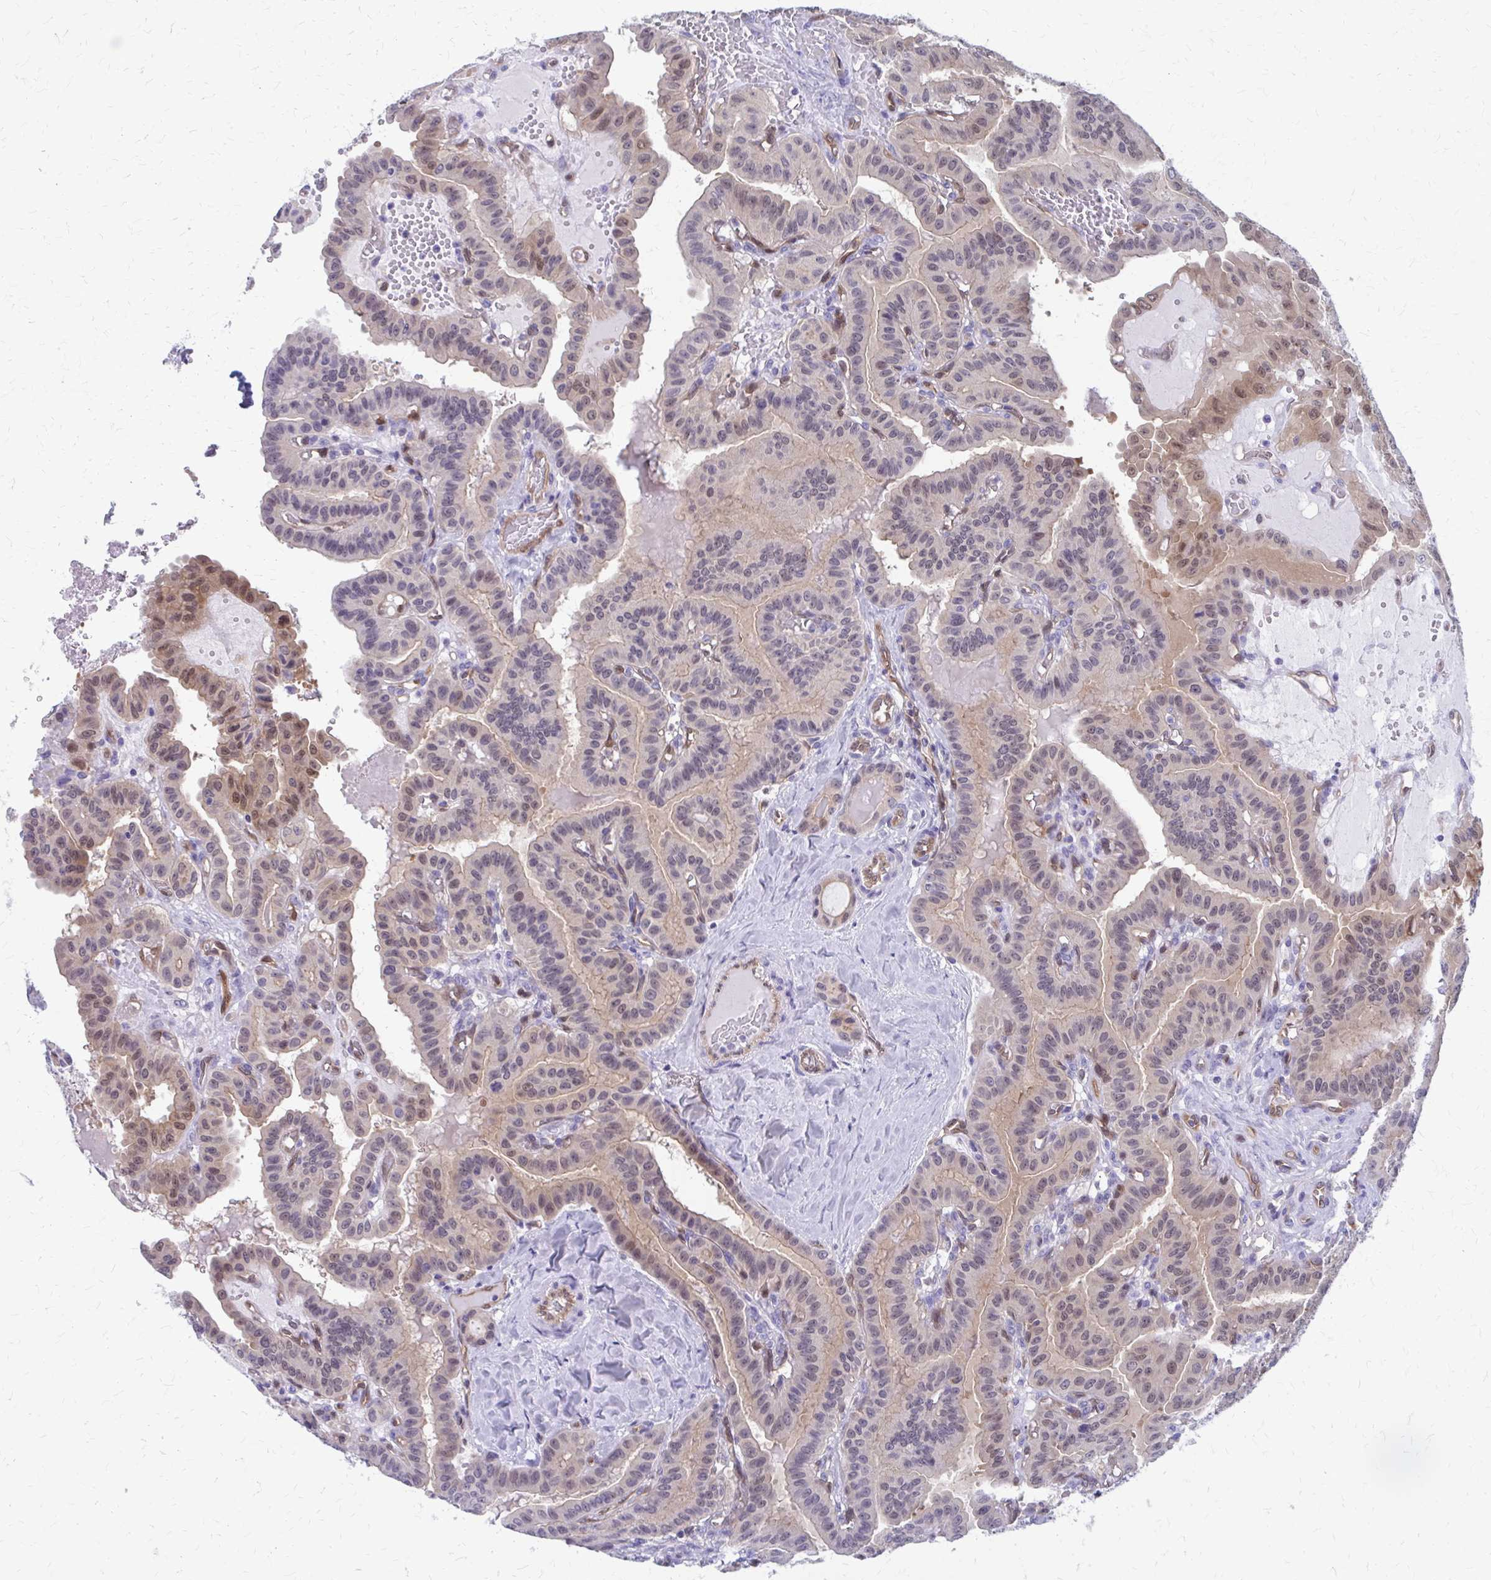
{"staining": {"intensity": "moderate", "quantity": "25%-75%", "location": "cytoplasmic/membranous,nuclear"}, "tissue": "thyroid cancer", "cell_type": "Tumor cells", "image_type": "cancer", "snomed": [{"axis": "morphology", "description": "Papillary adenocarcinoma, NOS"}, {"axis": "topography", "description": "Thyroid gland"}], "caption": "Thyroid cancer (papillary adenocarcinoma) tissue exhibits moderate cytoplasmic/membranous and nuclear expression in approximately 25%-75% of tumor cells (DAB (3,3'-diaminobenzidine) = brown stain, brightfield microscopy at high magnification).", "gene": "CLIC2", "patient": {"sex": "male", "age": 87}}